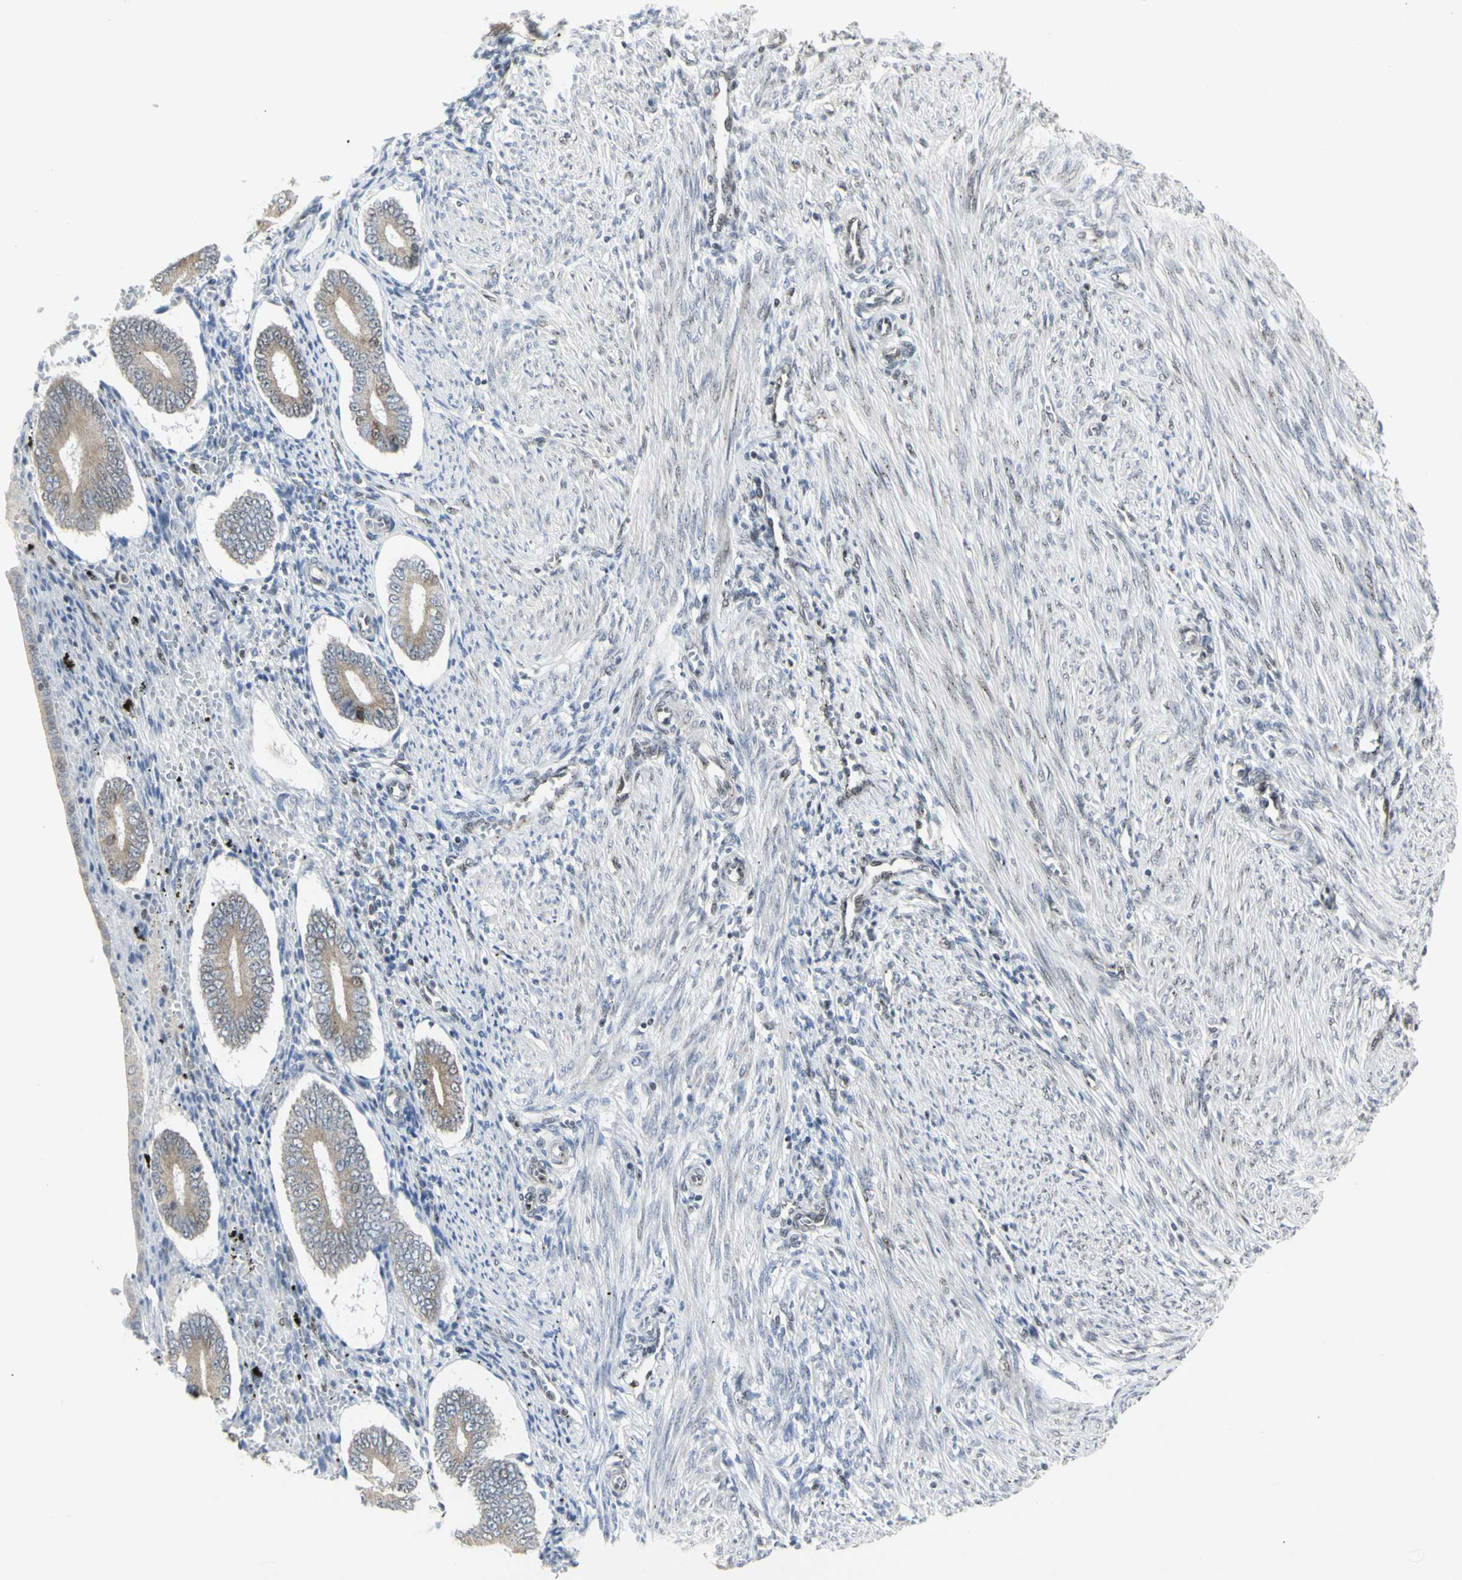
{"staining": {"intensity": "negative", "quantity": "none", "location": "none"}, "tissue": "endometrium", "cell_type": "Cells in endometrial stroma", "image_type": "normal", "snomed": [{"axis": "morphology", "description": "Normal tissue, NOS"}, {"axis": "topography", "description": "Endometrium"}], "caption": "DAB (3,3'-diaminobenzidine) immunohistochemical staining of benign endometrium exhibits no significant staining in cells in endometrial stroma. The staining is performed using DAB brown chromogen with nuclei counter-stained in using hematoxylin.", "gene": "DHRS7B", "patient": {"sex": "female", "age": 42}}